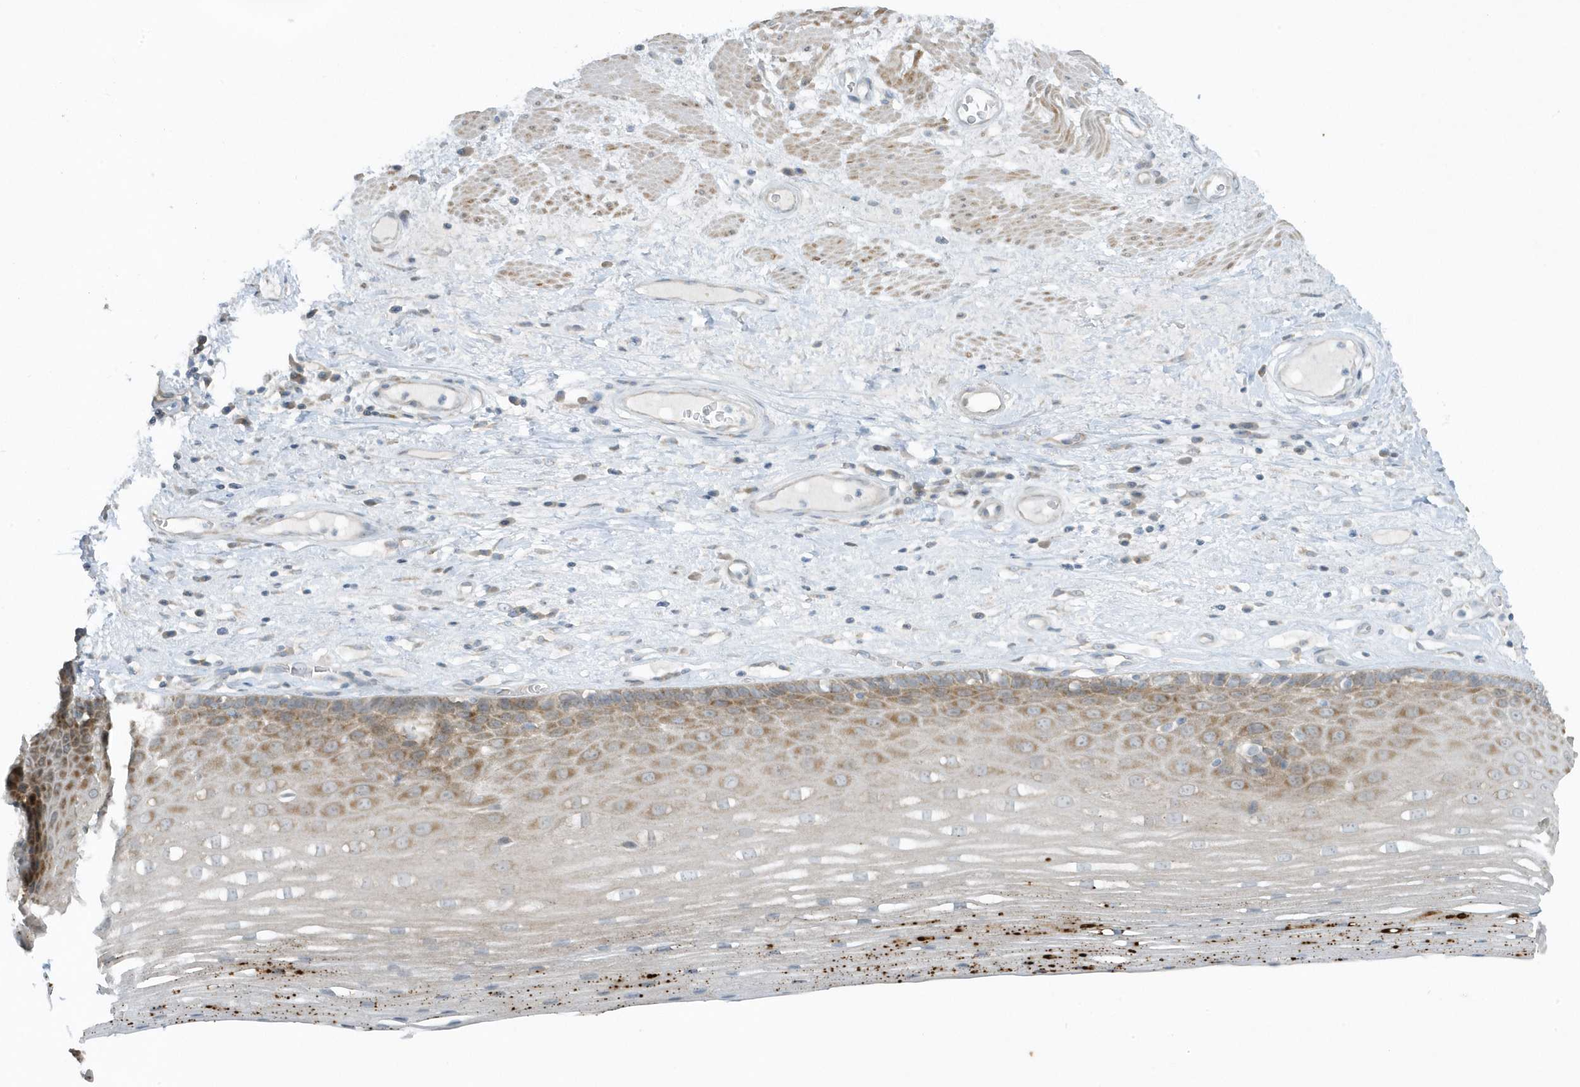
{"staining": {"intensity": "moderate", "quantity": "25%-75%", "location": "cytoplasmic/membranous"}, "tissue": "esophagus", "cell_type": "Squamous epithelial cells", "image_type": "normal", "snomed": [{"axis": "morphology", "description": "Normal tissue, NOS"}, {"axis": "topography", "description": "Esophagus"}], "caption": "Immunohistochemistry (IHC) histopathology image of benign esophagus stained for a protein (brown), which reveals medium levels of moderate cytoplasmic/membranous positivity in approximately 25%-75% of squamous epithelial cells.", "gene": "SCN3A", "patient": {"sex": "male", "age": 62}}